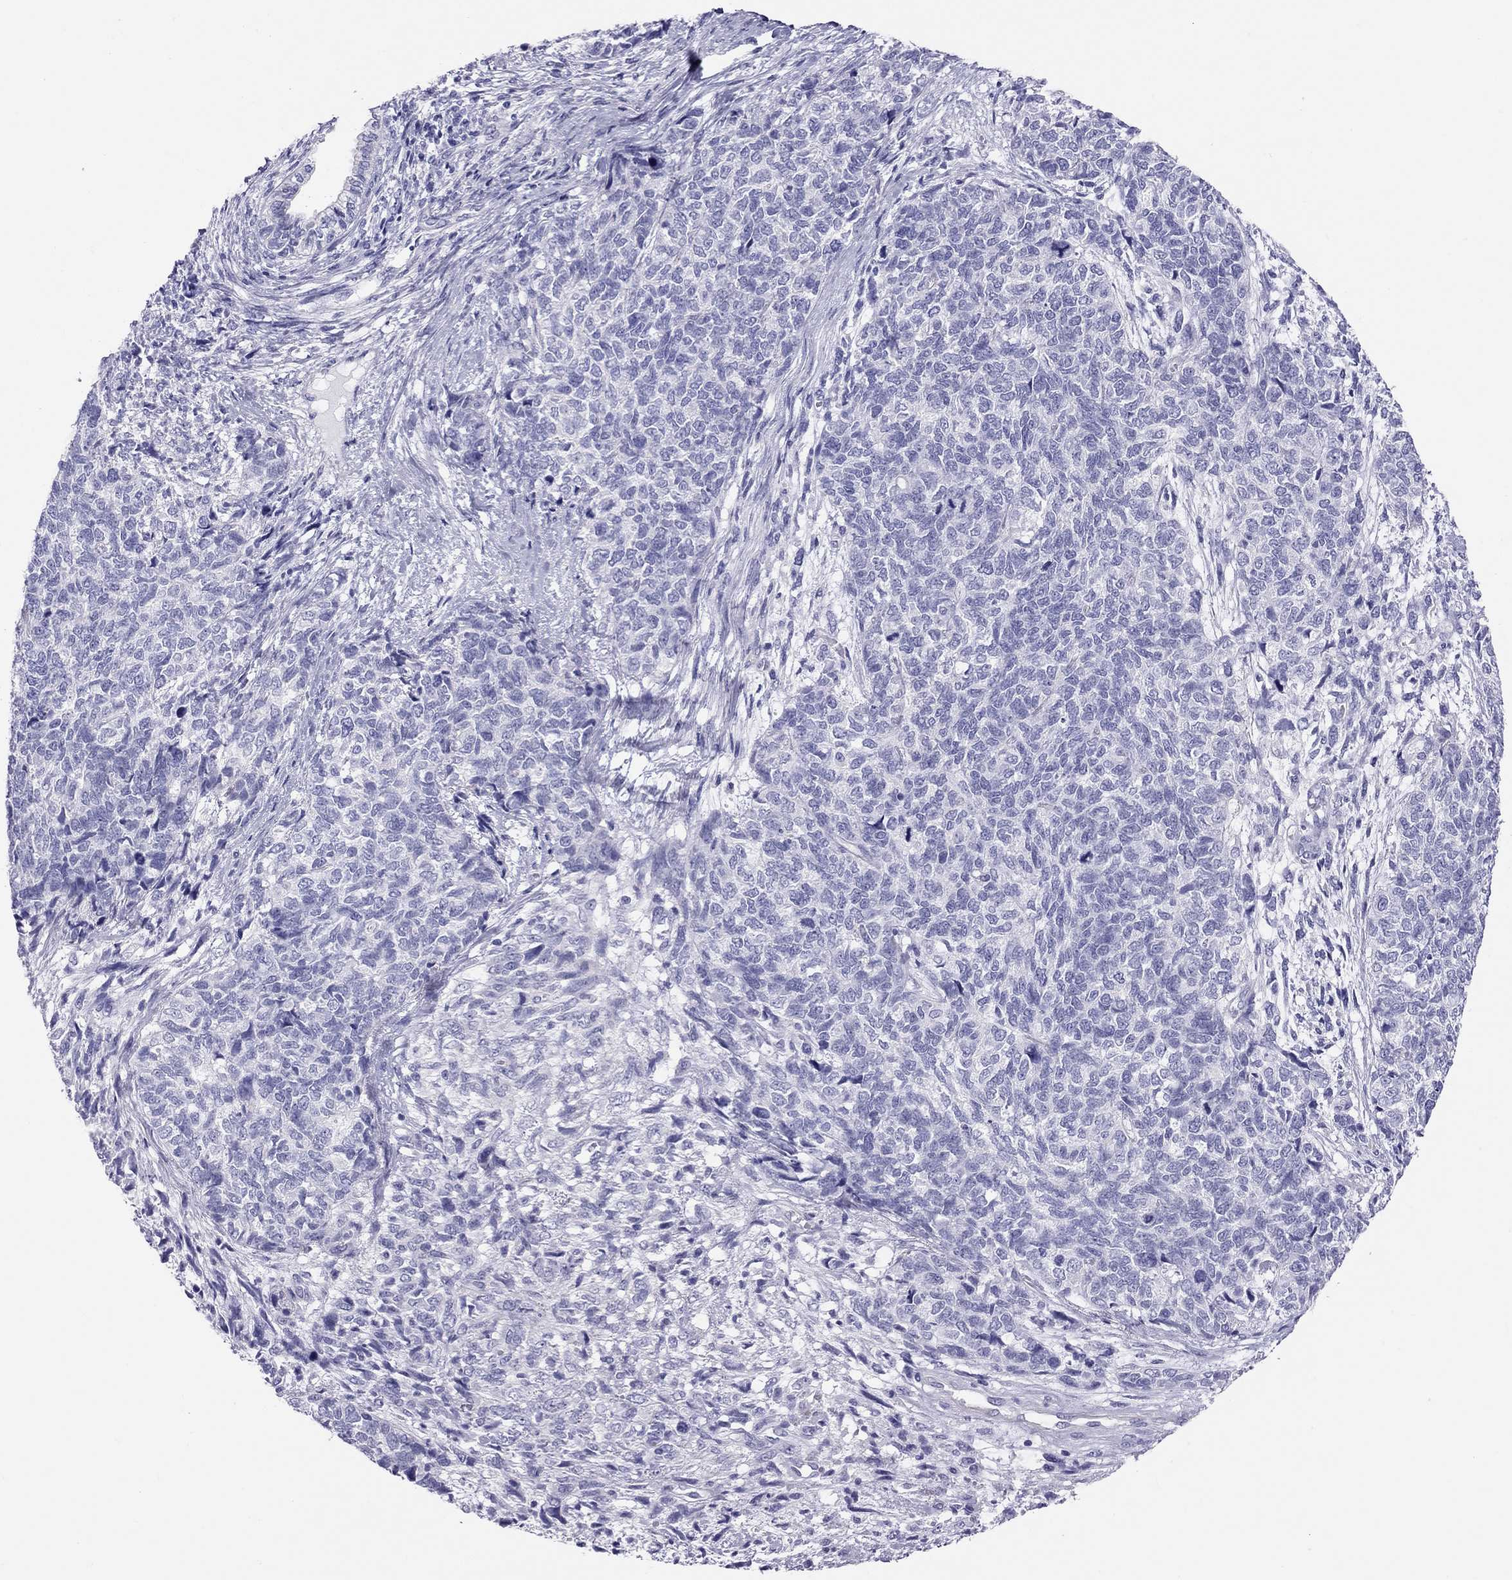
{"staining": {"intensity": "negative", "quantity": "none", "location": "none"}, "tissue": "cervical cancer", "cell_type": "Tumor cells", "image_type": "cancer", "snomed": [{"axis": "morphology", "description": "Squamous cell carcinoma, NOS"}, {"axis": "topography", "description": "Cervix"}], "caption": "High power microscopy histopathology image of an IHC photomicrograph of cervical cancer, revealing no significant positivity in tumor cells.", "gene": "PSMB11", "patient": {"sex": "female", "age": 63}}